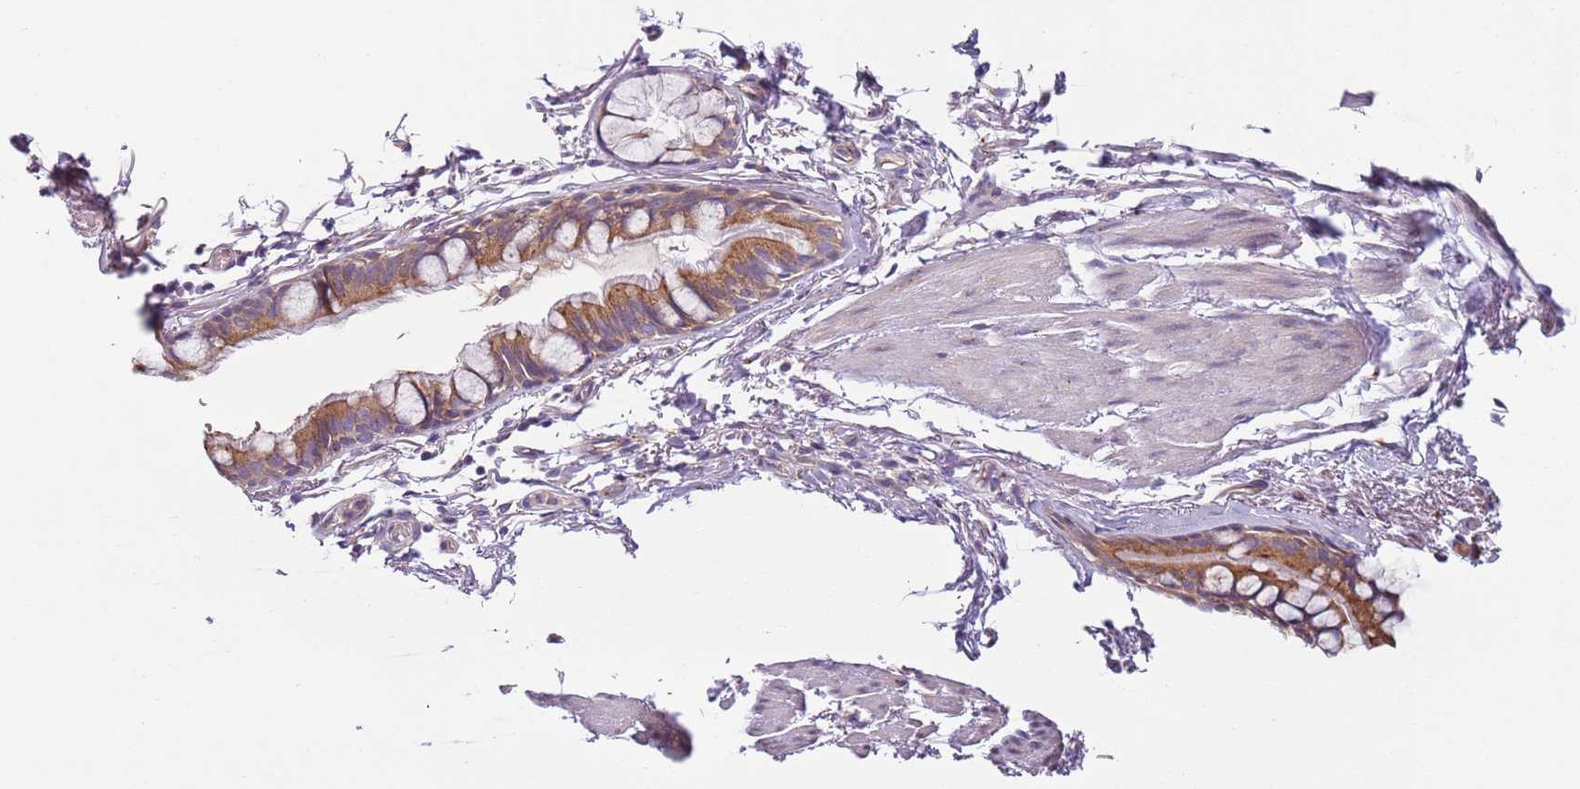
{"staining": {"intensity": "moderate", "quantity": ">75%", "location": "cytoplasmic/membranous"}, "tissue": "bronchus", "cell_type": "Respiratory epithelial cells", "image_type": "normal", "snomed": [{"axis": "morphology", "description": "Normal tissue, NOS"}, {"axis": "topography", "description": "Cartilage tissue"}], "caption": "DAB (3,3'-diaminobenzidine) immunohistochemical staining of unremarkable bronchus demonstrates moderate cytoplasmic/membranous protein positivity in about >75% of respiratory epithelial cells. The staining is performed using DAB brown chromogen to label protein expression. The nuclei are counter-stained blue using hematoxylin.", "gene": "AKTIP", "patient": {"sex": "male", "age": 63}}